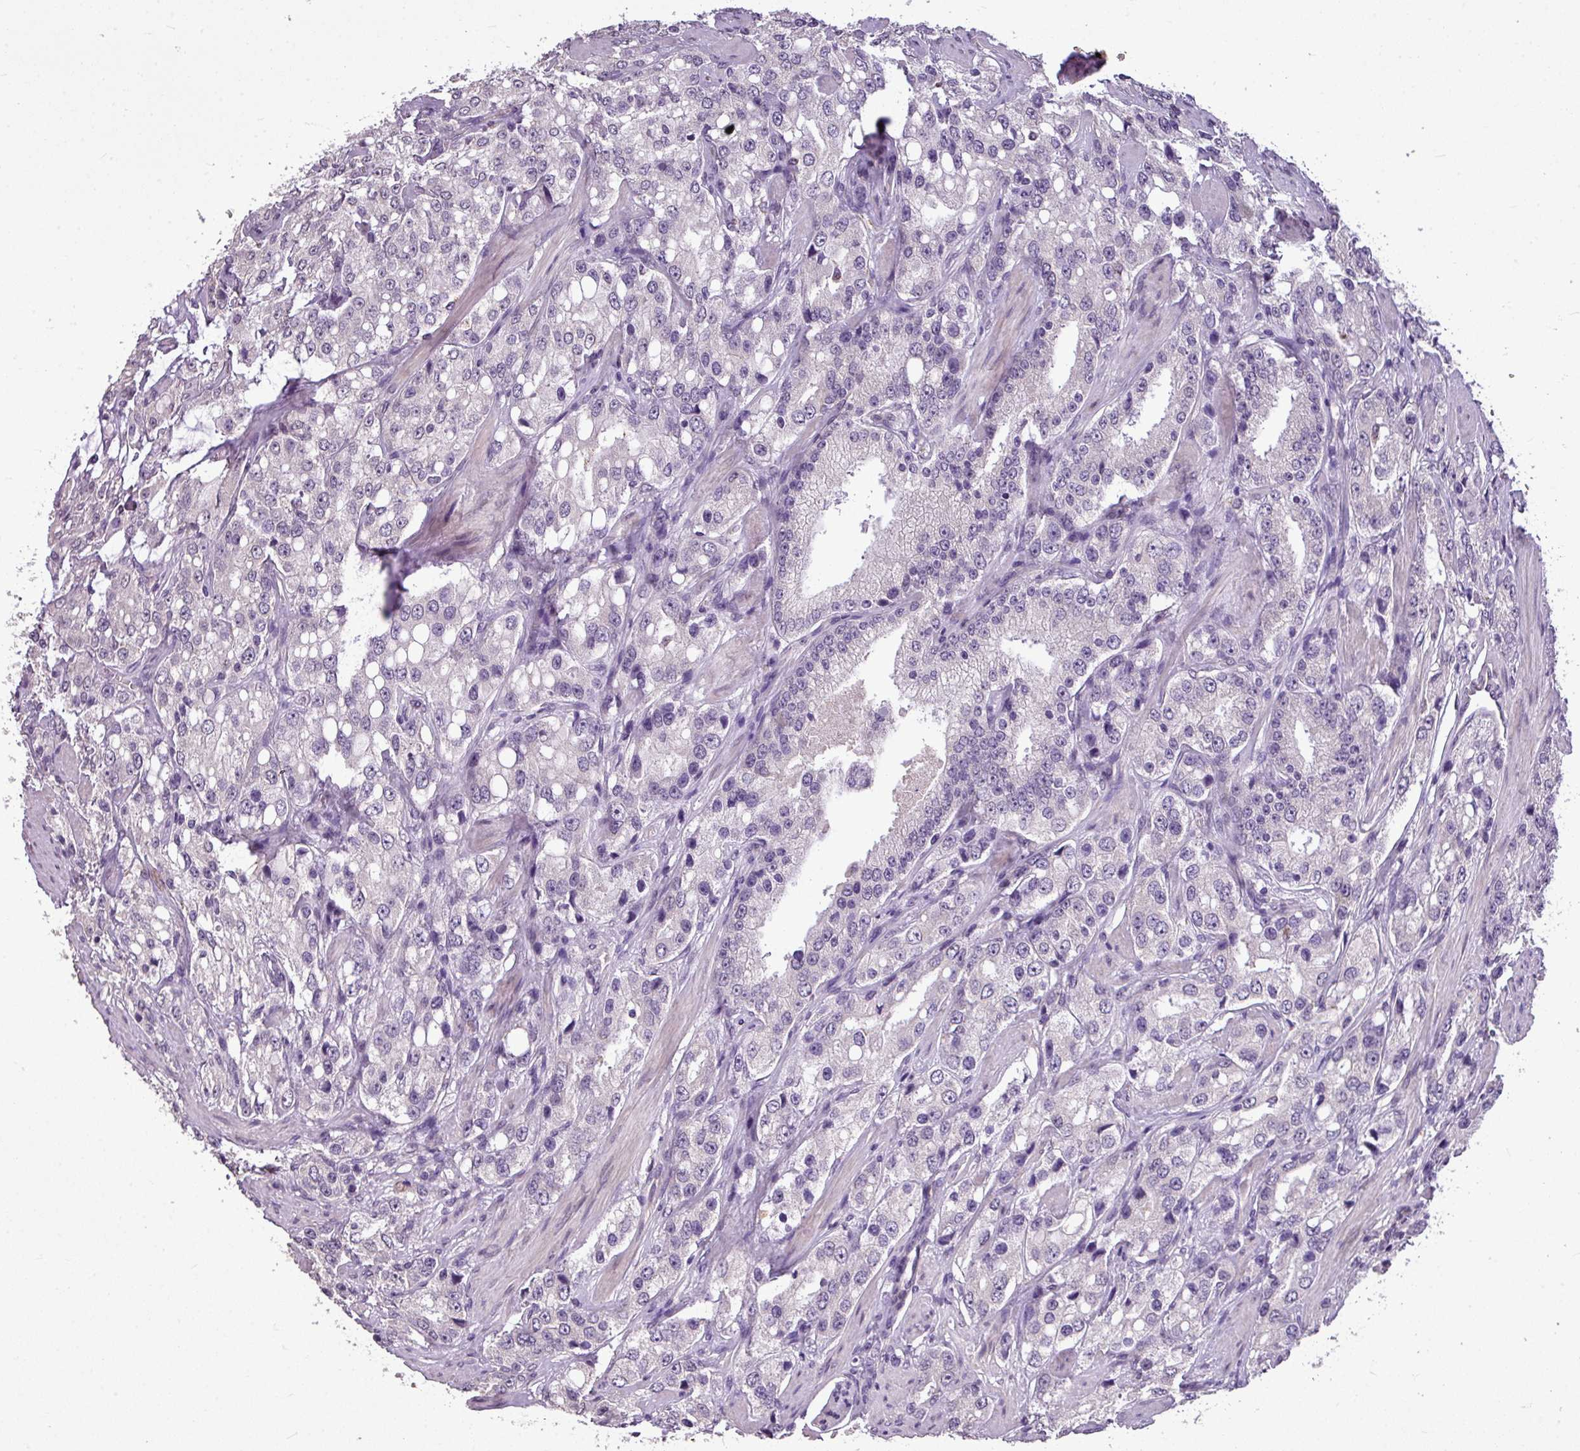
{"staining": {"intensity": "negative", "quantity": "none", "location": "none"}, "tissue": "prostate cancer", "cell_type": "Tumor cells", "image_type": "cancer", "snomed": [{"axis": "morphology", "description": "Adenocarcinoma, High grade"}, {"axis": "topography", "description": "Prostate"}], "caption": "Immunohistochemistry image of neoplastic tissue: human prostate cancer (adenocarcinoma (high-grade)) stained with DAB (3,3'-diaminobenzidine) displays no significant protein expression in tumor cells.", "gene": "ALDH2", "patient": {"sex": "male", "age": 66}}